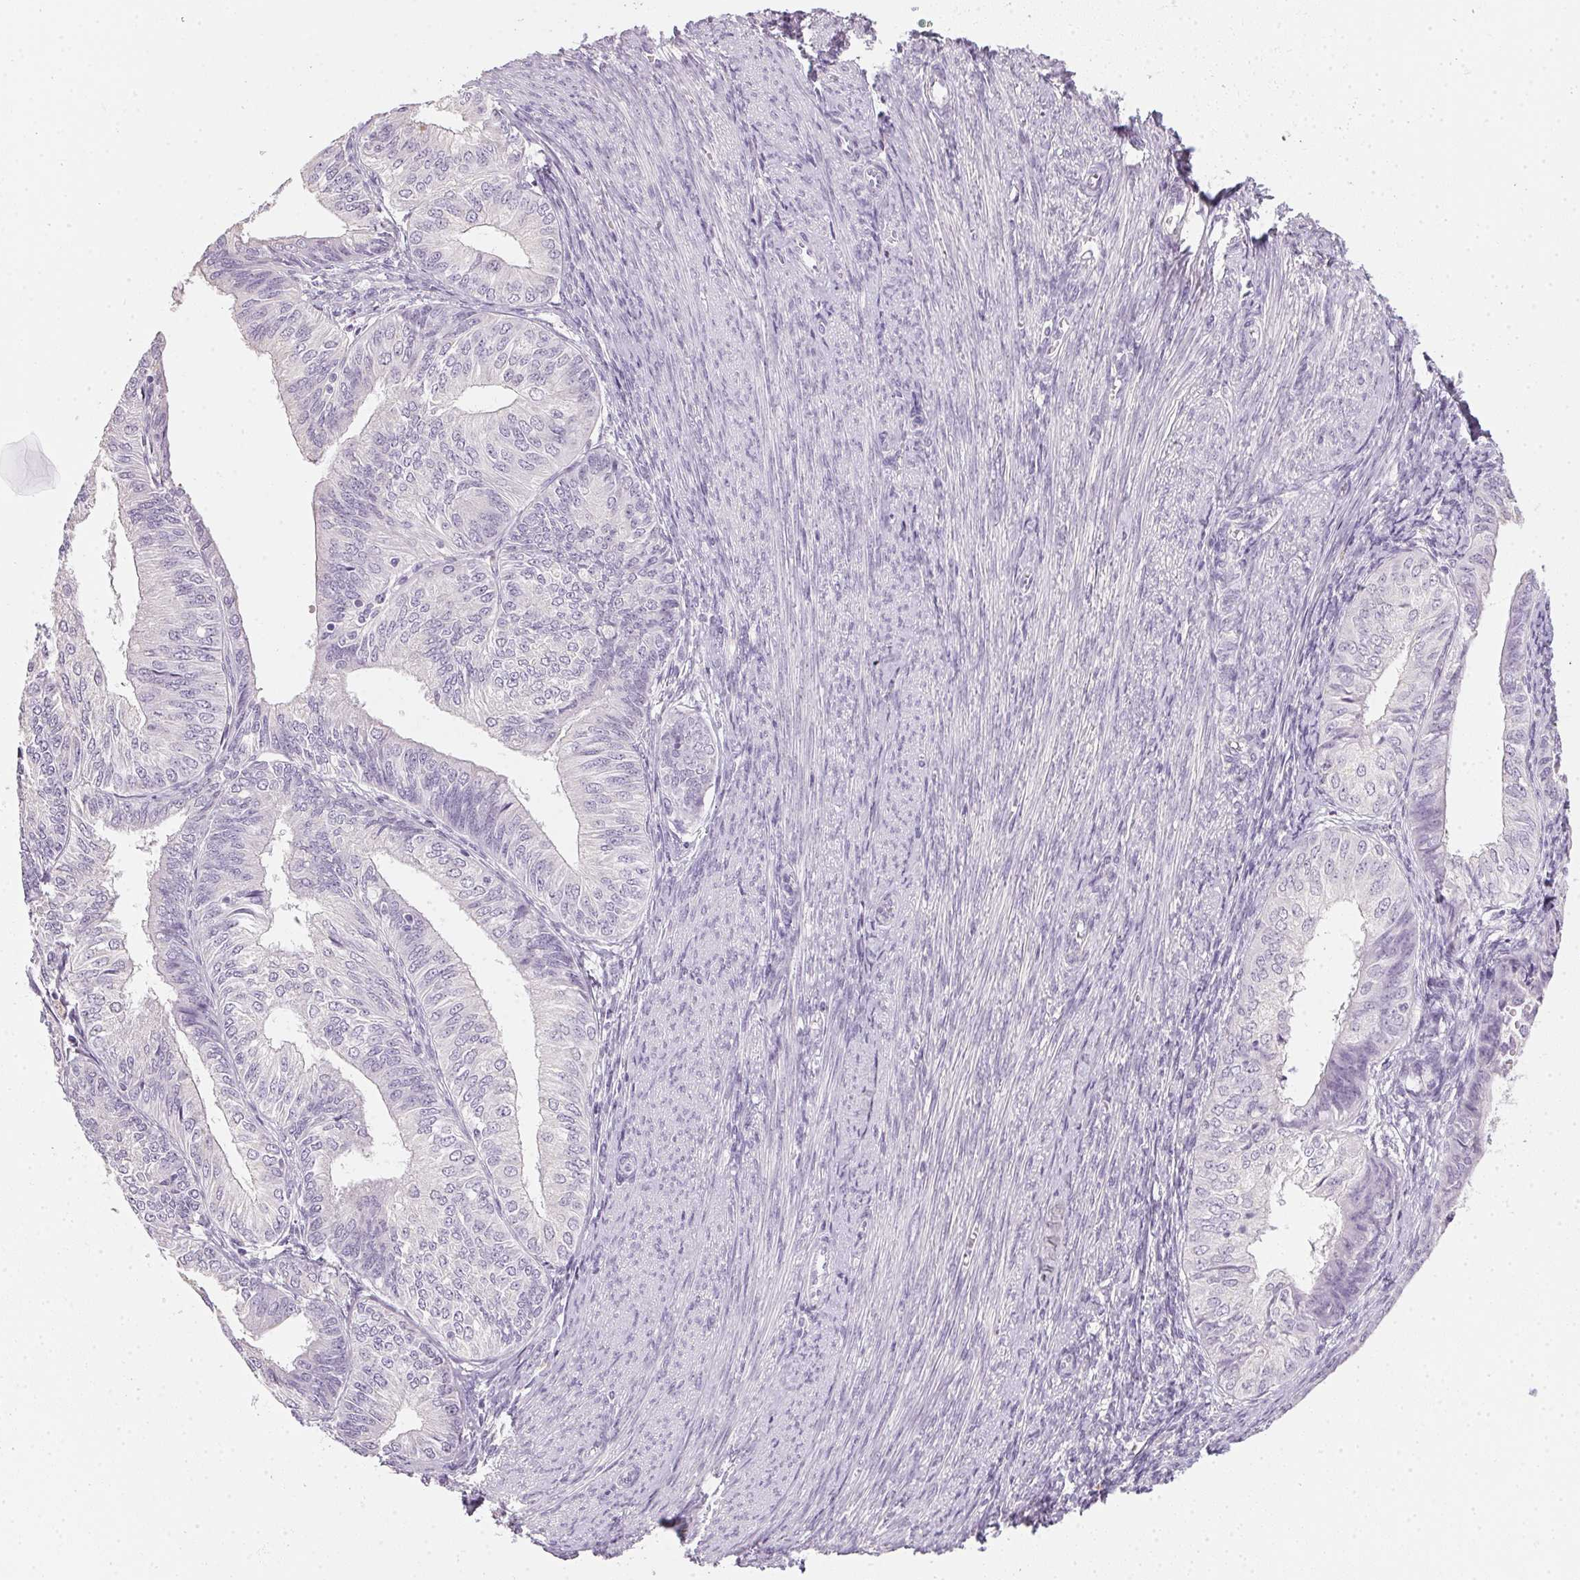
{"staining": {"intensity": "negative", "quantity": "none", "location": "none"}, "tissue": "endometrial cancer", "cell_type": "Tumor cells", "image_type": "cancer", "snomed": [{"axis": "morphology", "description": "Adenocarcinoma, NOS"}, {"axis": "topography", "description": "Endometrium"}], "caption": "Human adenocarcinoma (endometrial) stained for a protein using immunohistochemistry (IHC) exhibits no staining in tumor cells.", "gene": "TMEM72", "patient": {"sex": "female", "age": 58}}